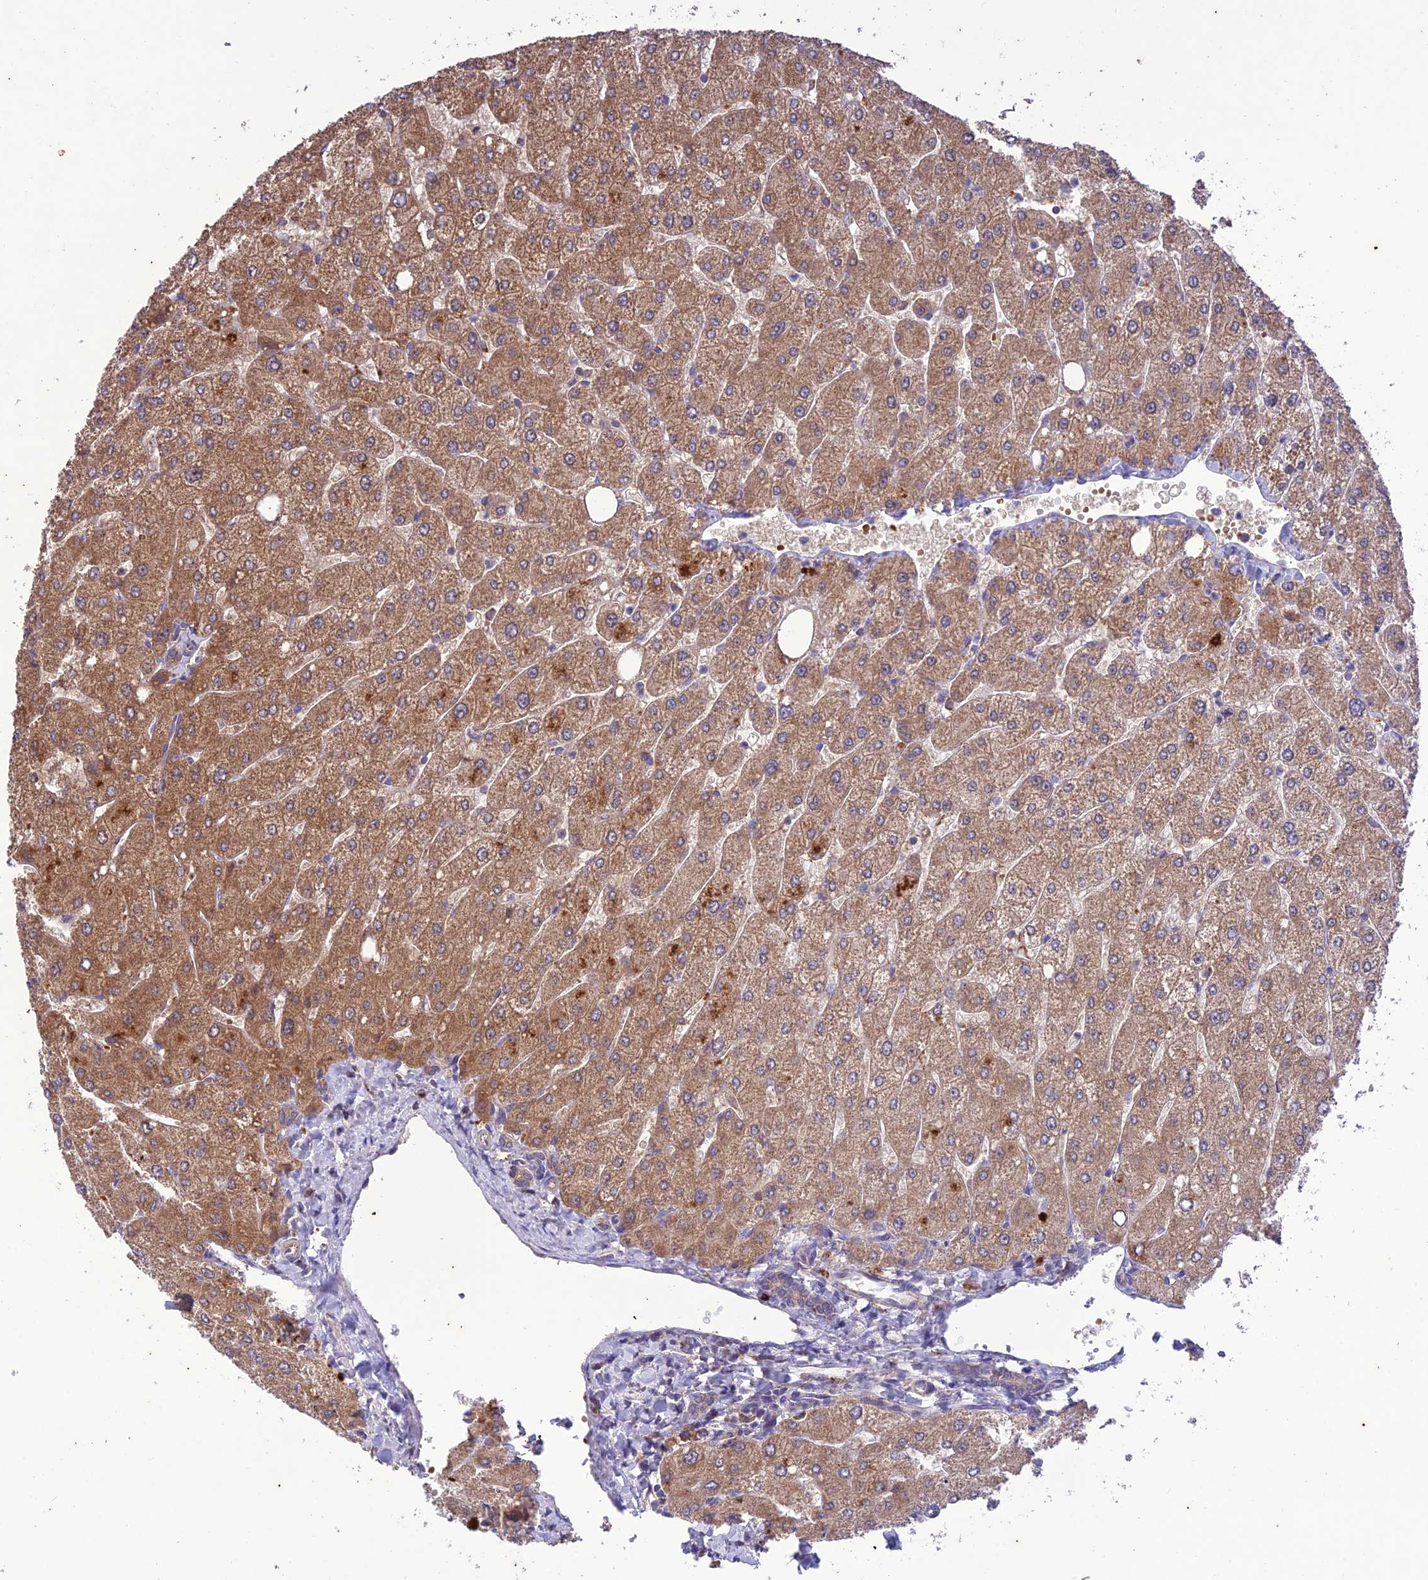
{"staining": {"intensity": "weak", "quantity": "25%-75%", "location": "cytoplasmic/membranous"}, "tissue": "liver", "cell_type": "Cholangiocytes", "image_type": "normal", "snomed": [{"axis": "morphology", "description": "Normal tissue, NOS"}, {"axis": "topography", "description": "Liver"}], "caption": "Immunohistochemistry histopathology image of benign liver: human liver stained using IHC shows low levels of weak protein expression localized specifically in the cytoplasmic/membranous of cholangiocytes, appearing as a cytoplasmic/membranous brown color.", "gene": "NDUFAF1", "patient": {"sex": "male", "age": 55}}